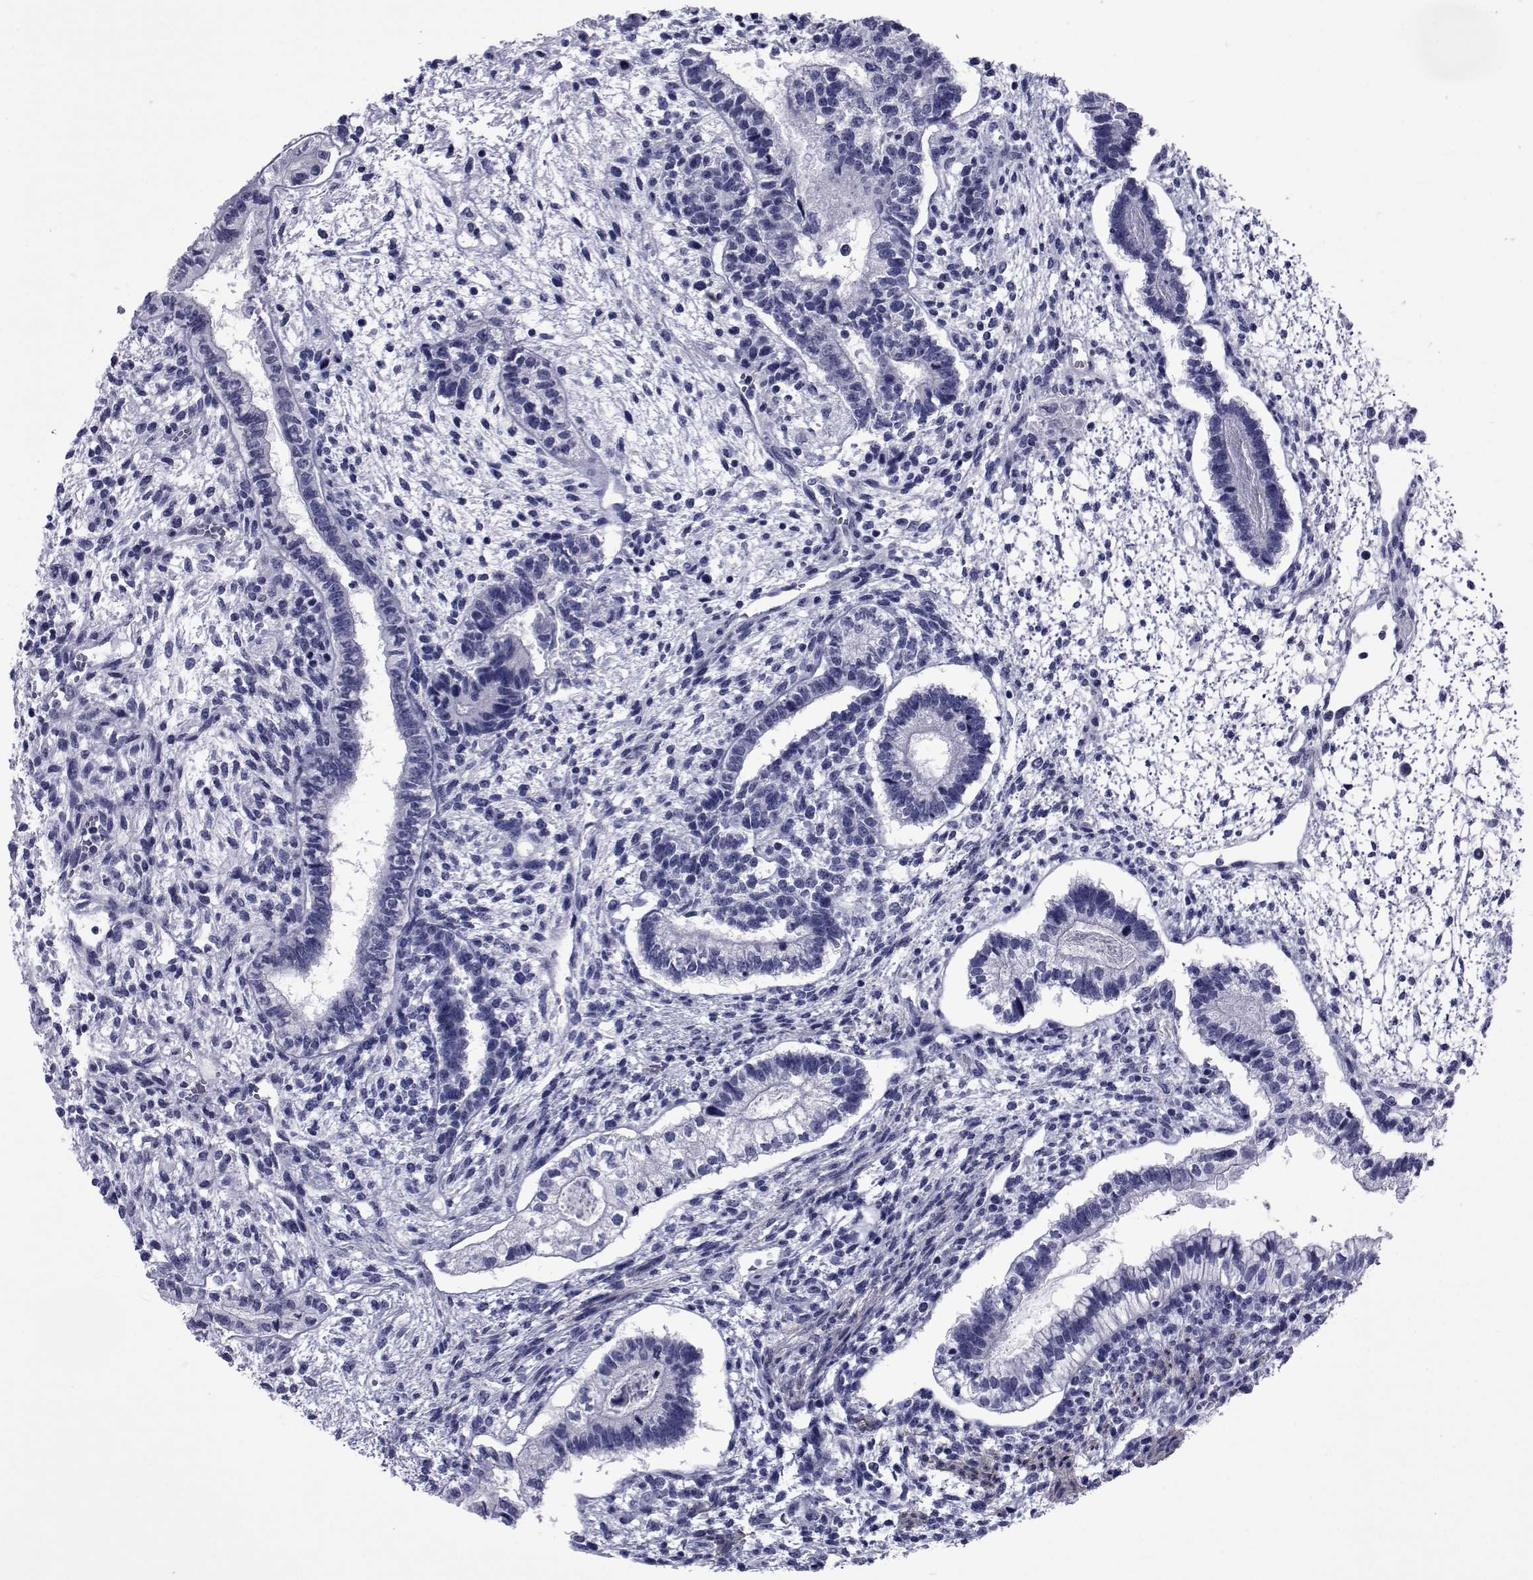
{"staining": {"intensity": "negative", "quantity": "none", "location": "none"}, "tissue": "testis cancer", "cell_type": "Tumor cells", "image_type": "cancer", "snomed": [{"axis": "morphology", "description": "Carcinoma, Embryonal, NOS"}, {"axis": "topography", "description": "Testis"}], "caption": "Human testis embryonal carcinoma stained for a protein using immunohistochemistry demonstrates no staining in tumor cells.", "gene": "GKAP1", "patient": {"sex": "male", "age": 37}}